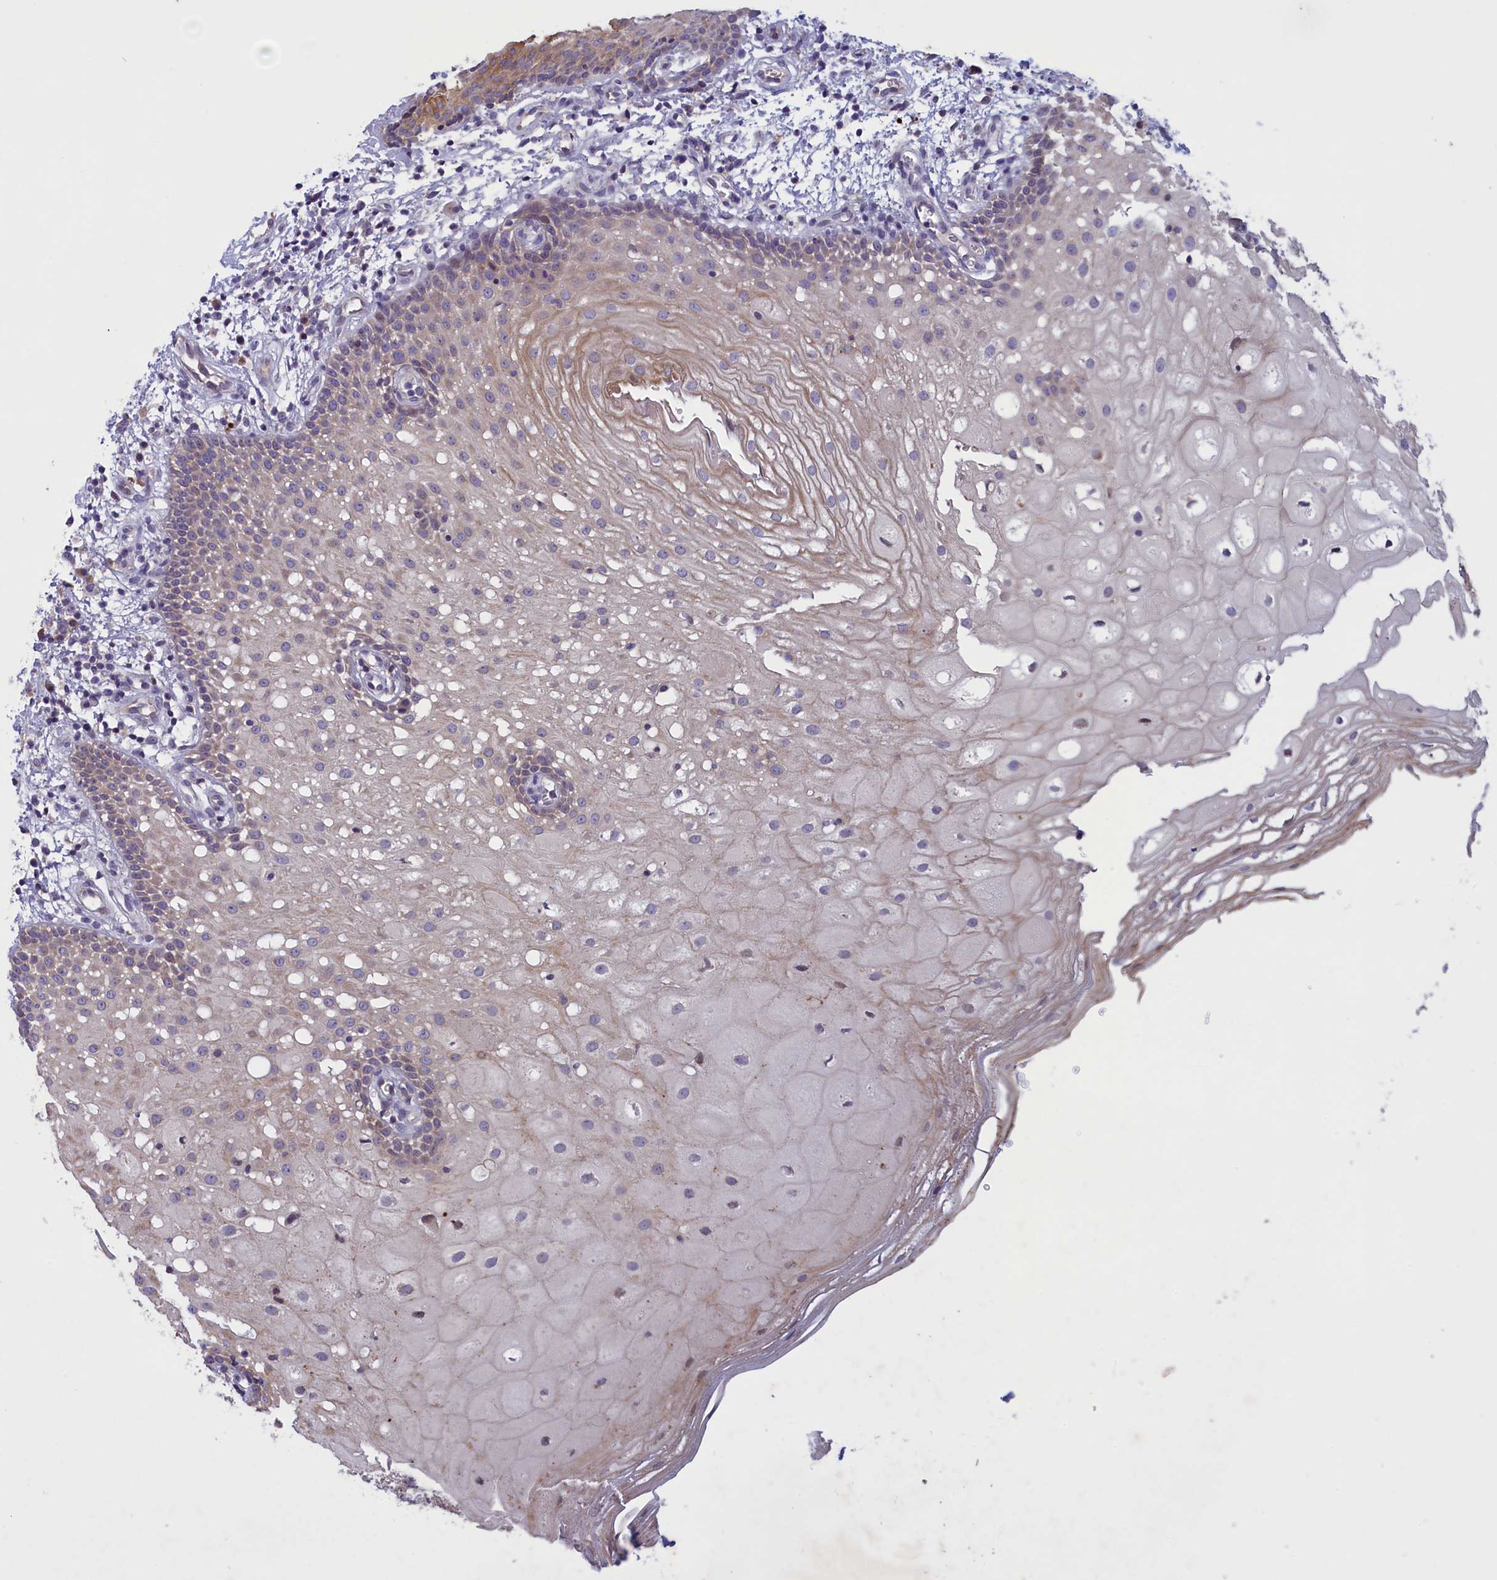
{"staining": {"intensity": "moderate", "quantity": "25%-75%", "location": "cytoplasmic/membranous"}, "tissue": "oral mucosa", "cell_type": "Squamous epithelial cells", "image_type": "normal", "snomed": [{"axis": "morphology", "description": "Normal tissue, NOS"}, {"axis": "topography", "description": "Oral tissue"}], "caption": "Squamous epithelial cells display medium levels of moderate cytoplasmic/membranous positivity in about 25%-75% of cells in benign oral mucosa.", "gene": "CORO2A", "patient": {"sex": "male", "age": 74}}